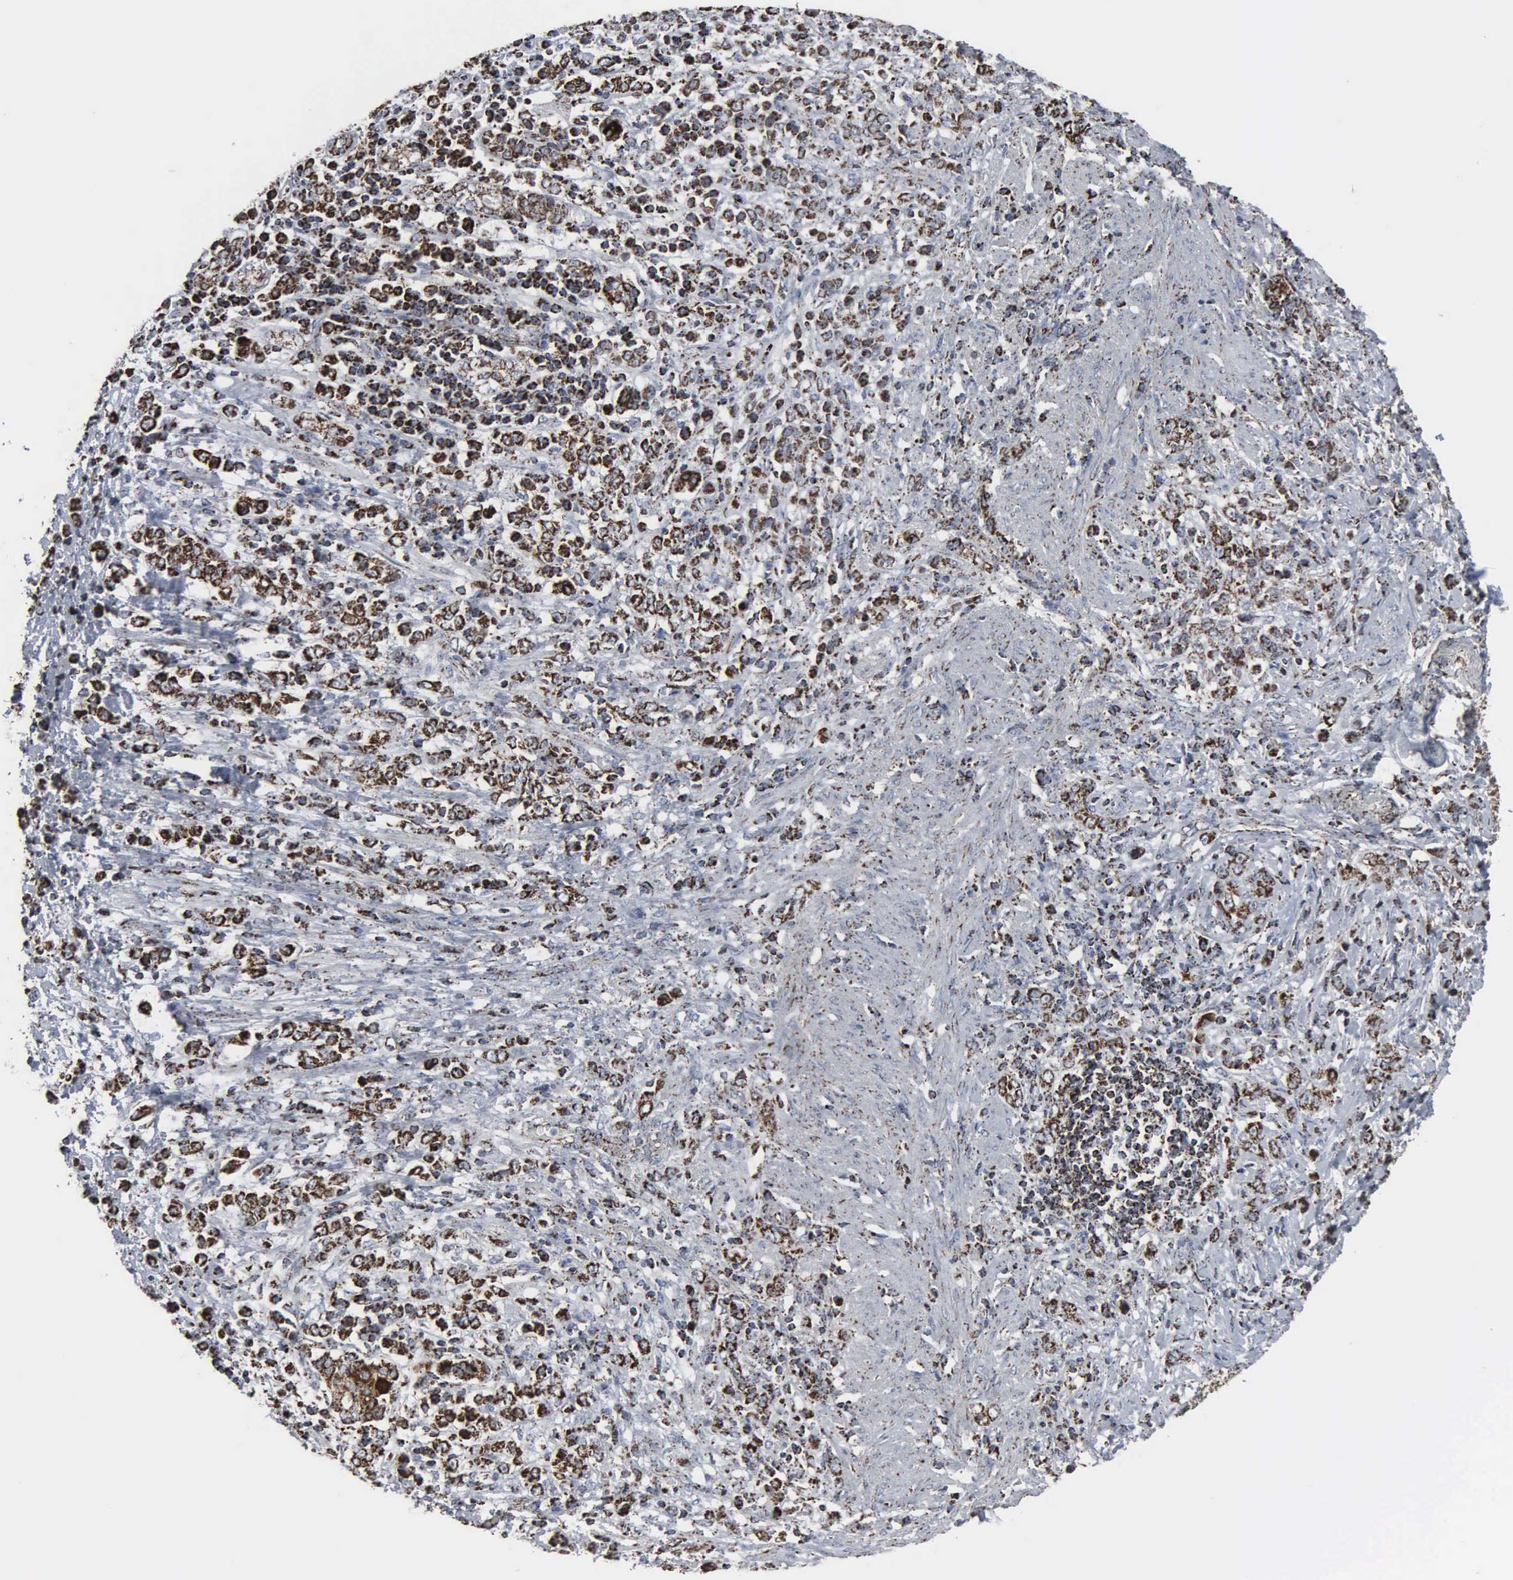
{"staining": {"intensity": "strong", "quantity": ">75%", "location": "cytoplasmic/membranous"}, "tissue": "stomach cancer", "cell_type": "Tumor cells", "image_type": "cancer", "snomed": [{"axis": "morphology", "description": "Adenocarcinoma, NOS"}, {"axis": "topography", "description": "Stomach, lower"}], "caption": "IHC (DAB (3,3'-diaminobenzidine)) staining of human adenocarcinoma (stomach) exhibits strong cytoplasmic/membranous protein positivity in approximately >75% of tumor cells. Nuclei are stained in blue.", "gene": "HSPA9", "patient": {"sex": "male", "age": 88}}